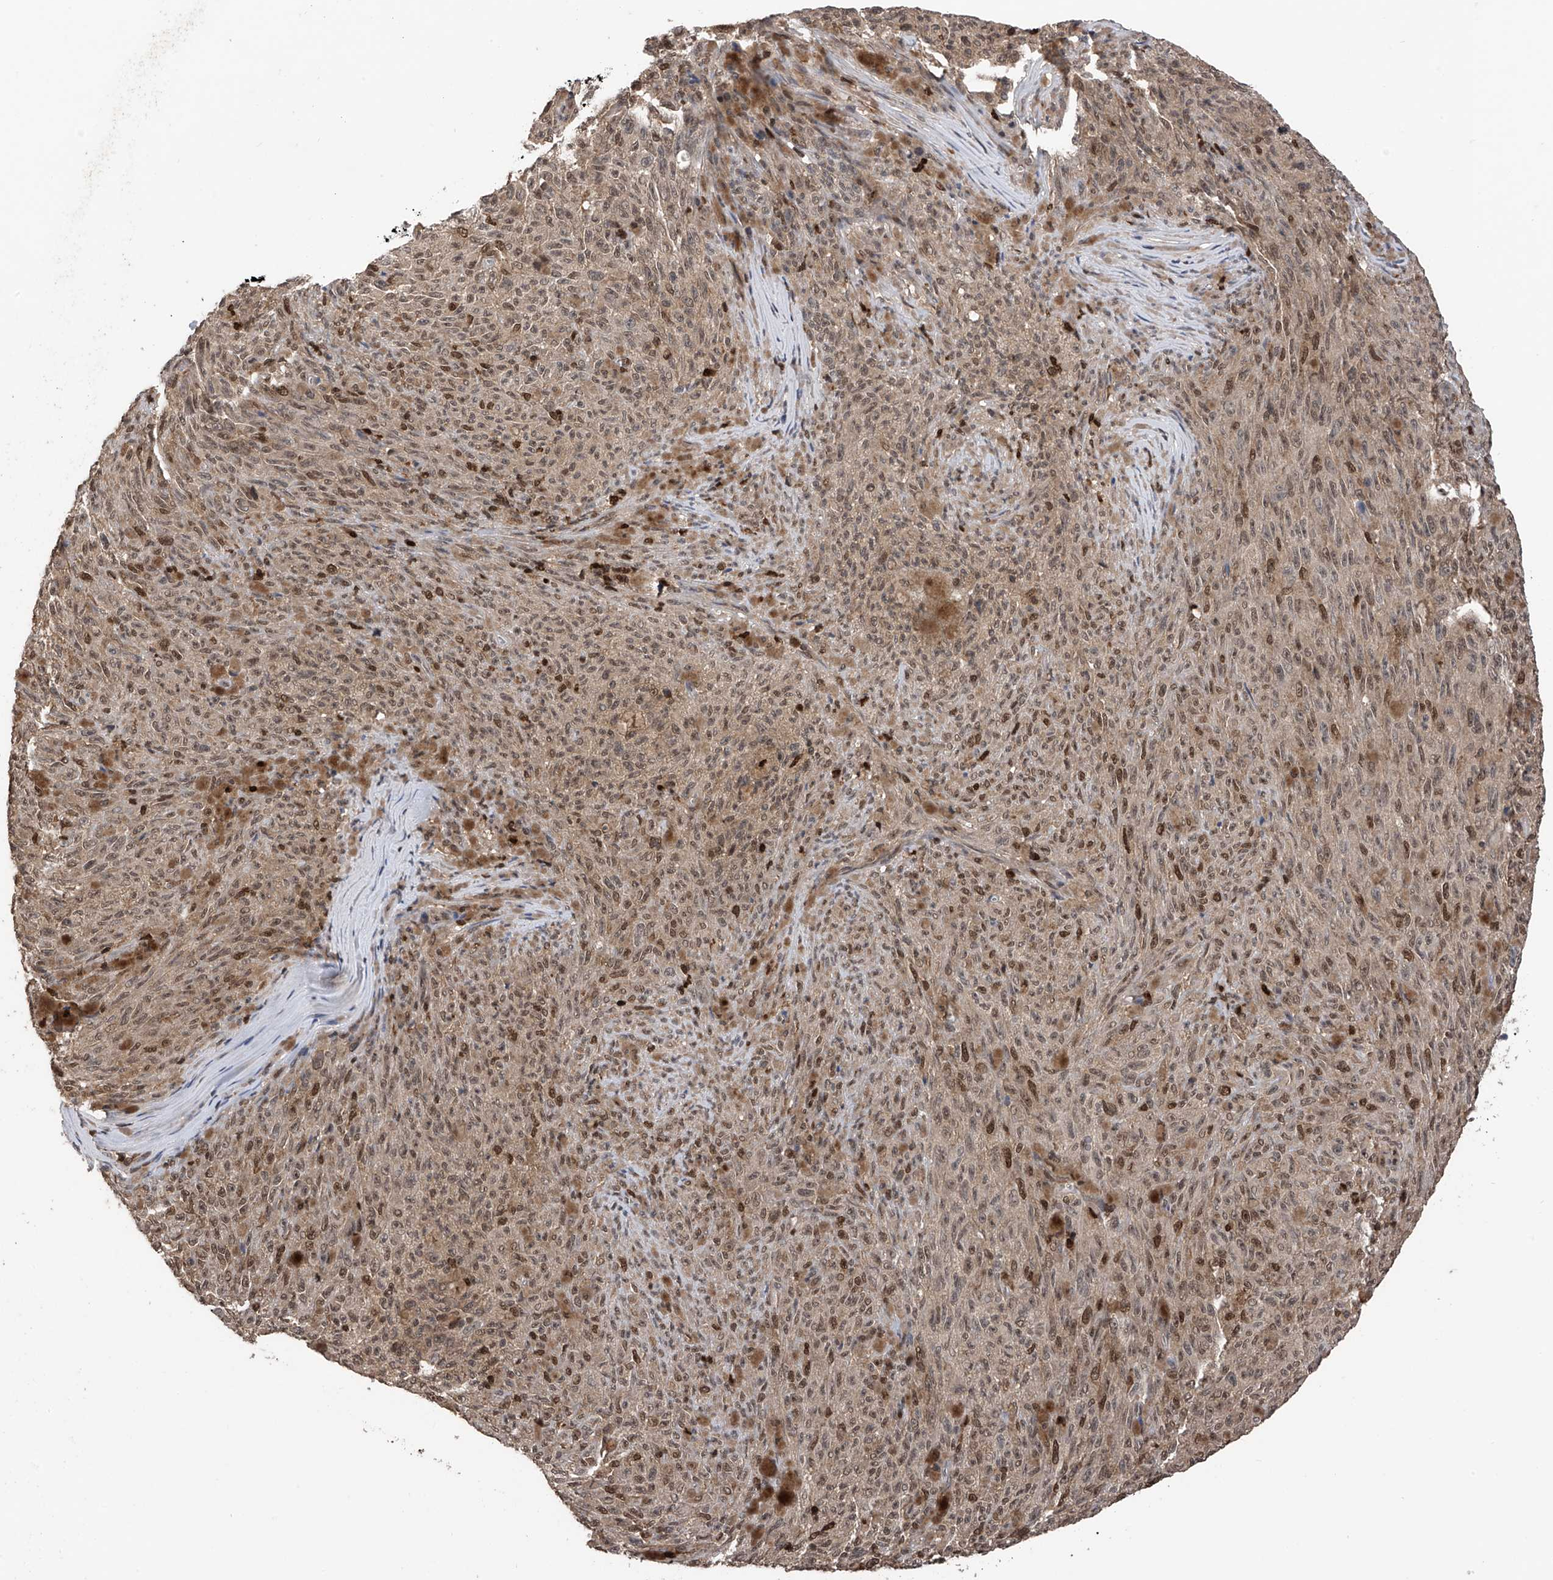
{"staining": {"intensity": "moderate", "quantity": ">75%", "location": "nuclear"}, "tissue": "melanoma", "cell_type": "Tumor cells", "image_type": "cancer", "snomed": [{"axis": "morphology", "description": "Malignant melanoma, NOS"}, {"axis": "topography", "description": "Skin"}], "caption": "Malignant melanoma tissue displays moderate nuclear positivity in approximately >75% of tumor cells, visualized by immunohistochemistry. (brown staining indicates protein expression, while blue staining denotes nuclei).", "gene": "DNAJC9", "patient": {"sex": "female", "age": 82}}